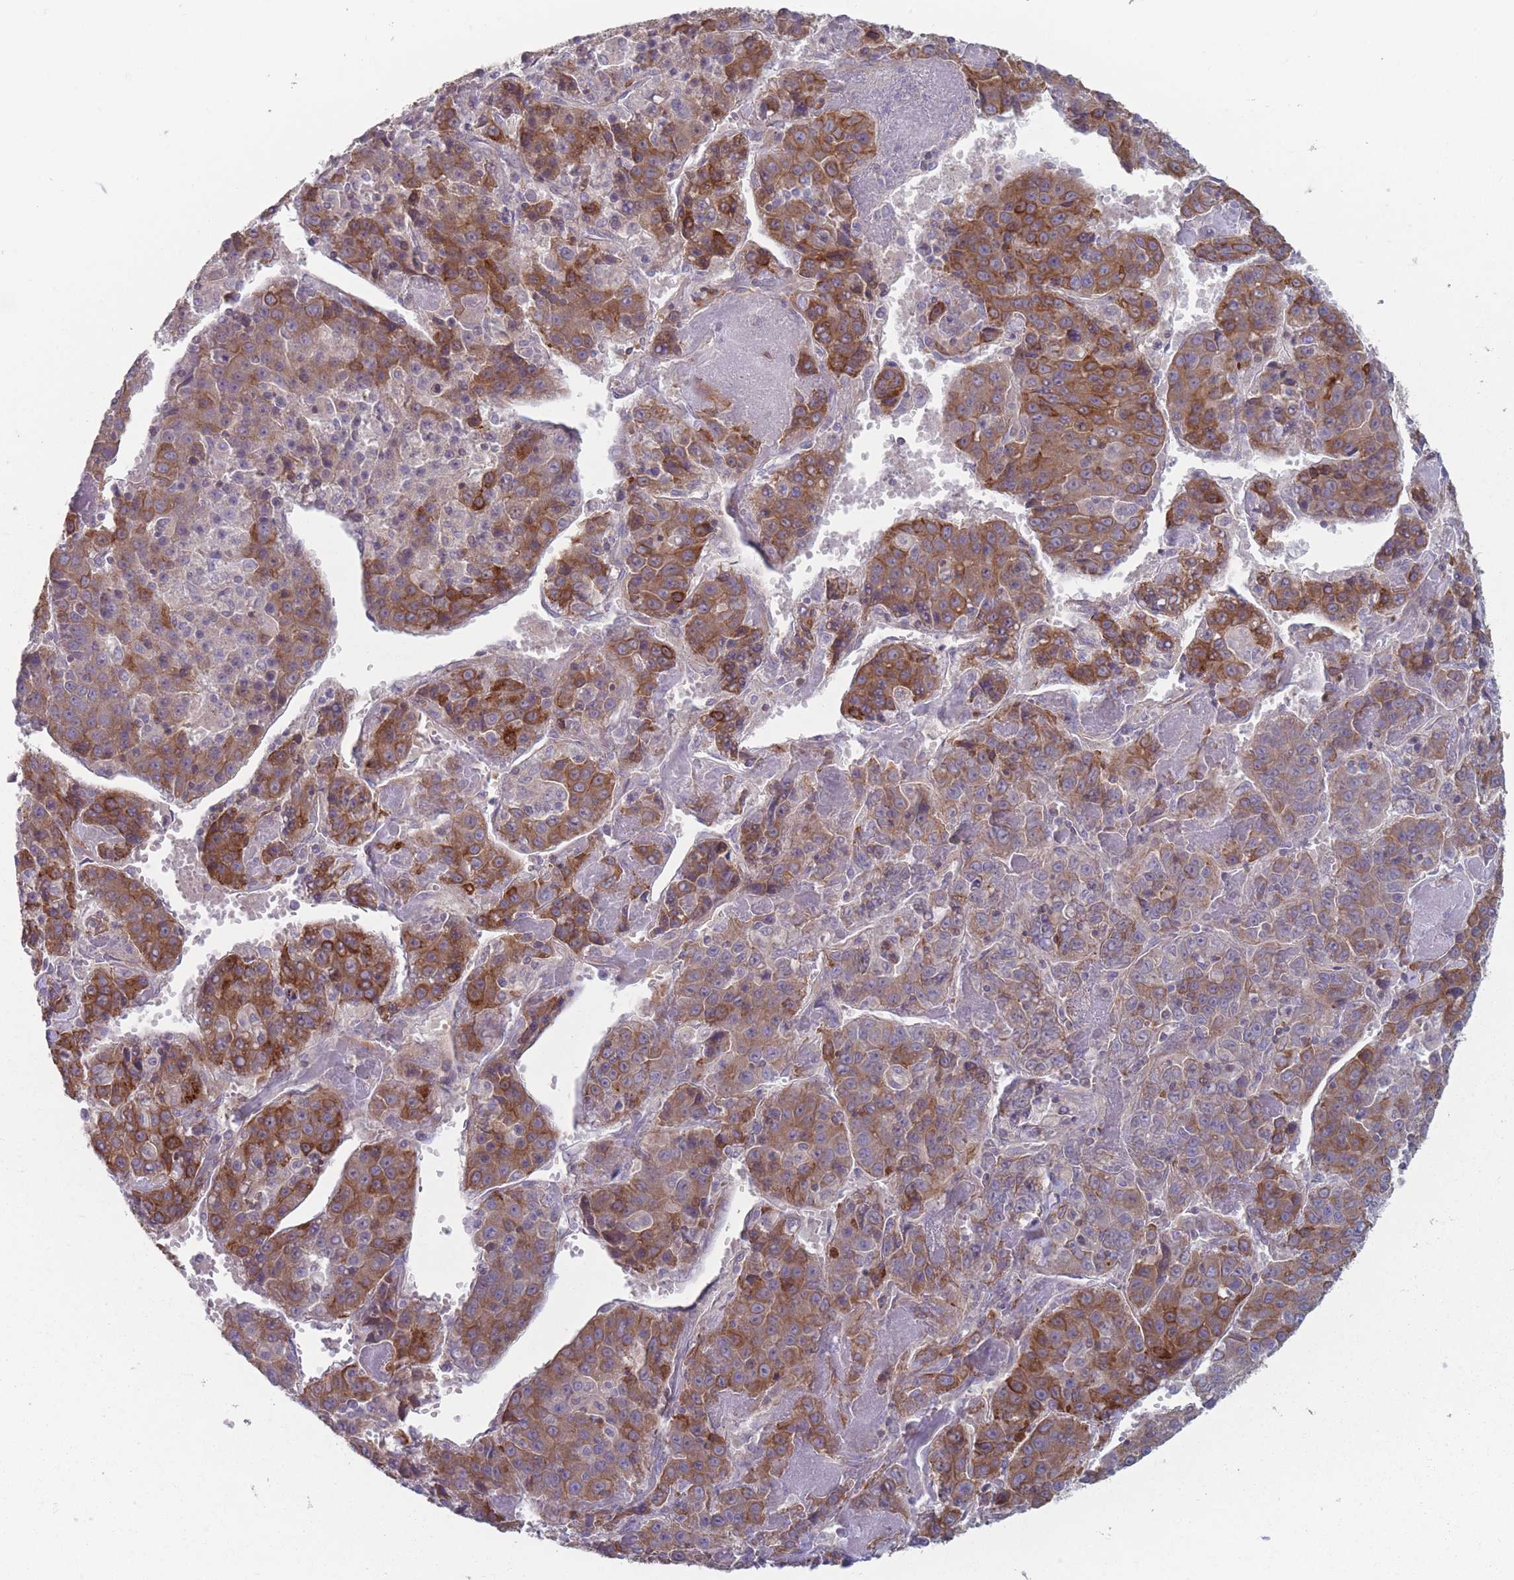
{"staining": {"intensity": "moderate", "quantity": "25%-75%", "location": "cytoplasmic/membranous"}, "tissue": "liver cancer", "cell_type": "Tumor cells", "image_type": "cancer", "snomed": [{"axis": "morphology", "description": "Carcinoma, Hepatocellular, NOS"}, {"axis": "topography", "description": "Liver"}], "caption": "The image shows immunohistochemical staining of liver hepatocellular carcinoma. There is moderate cytoplasmic/membranous staining is appreciated in about 25%-75% of tumor cells. (Stains: DAB (3,3'-diaminobenzidine) in brown, nuclei in blue, Microscopy: brightfield microscopy at high magnification).", "gene": "HSBP1L1", "patient": {"sex": "female", "age": 53}}